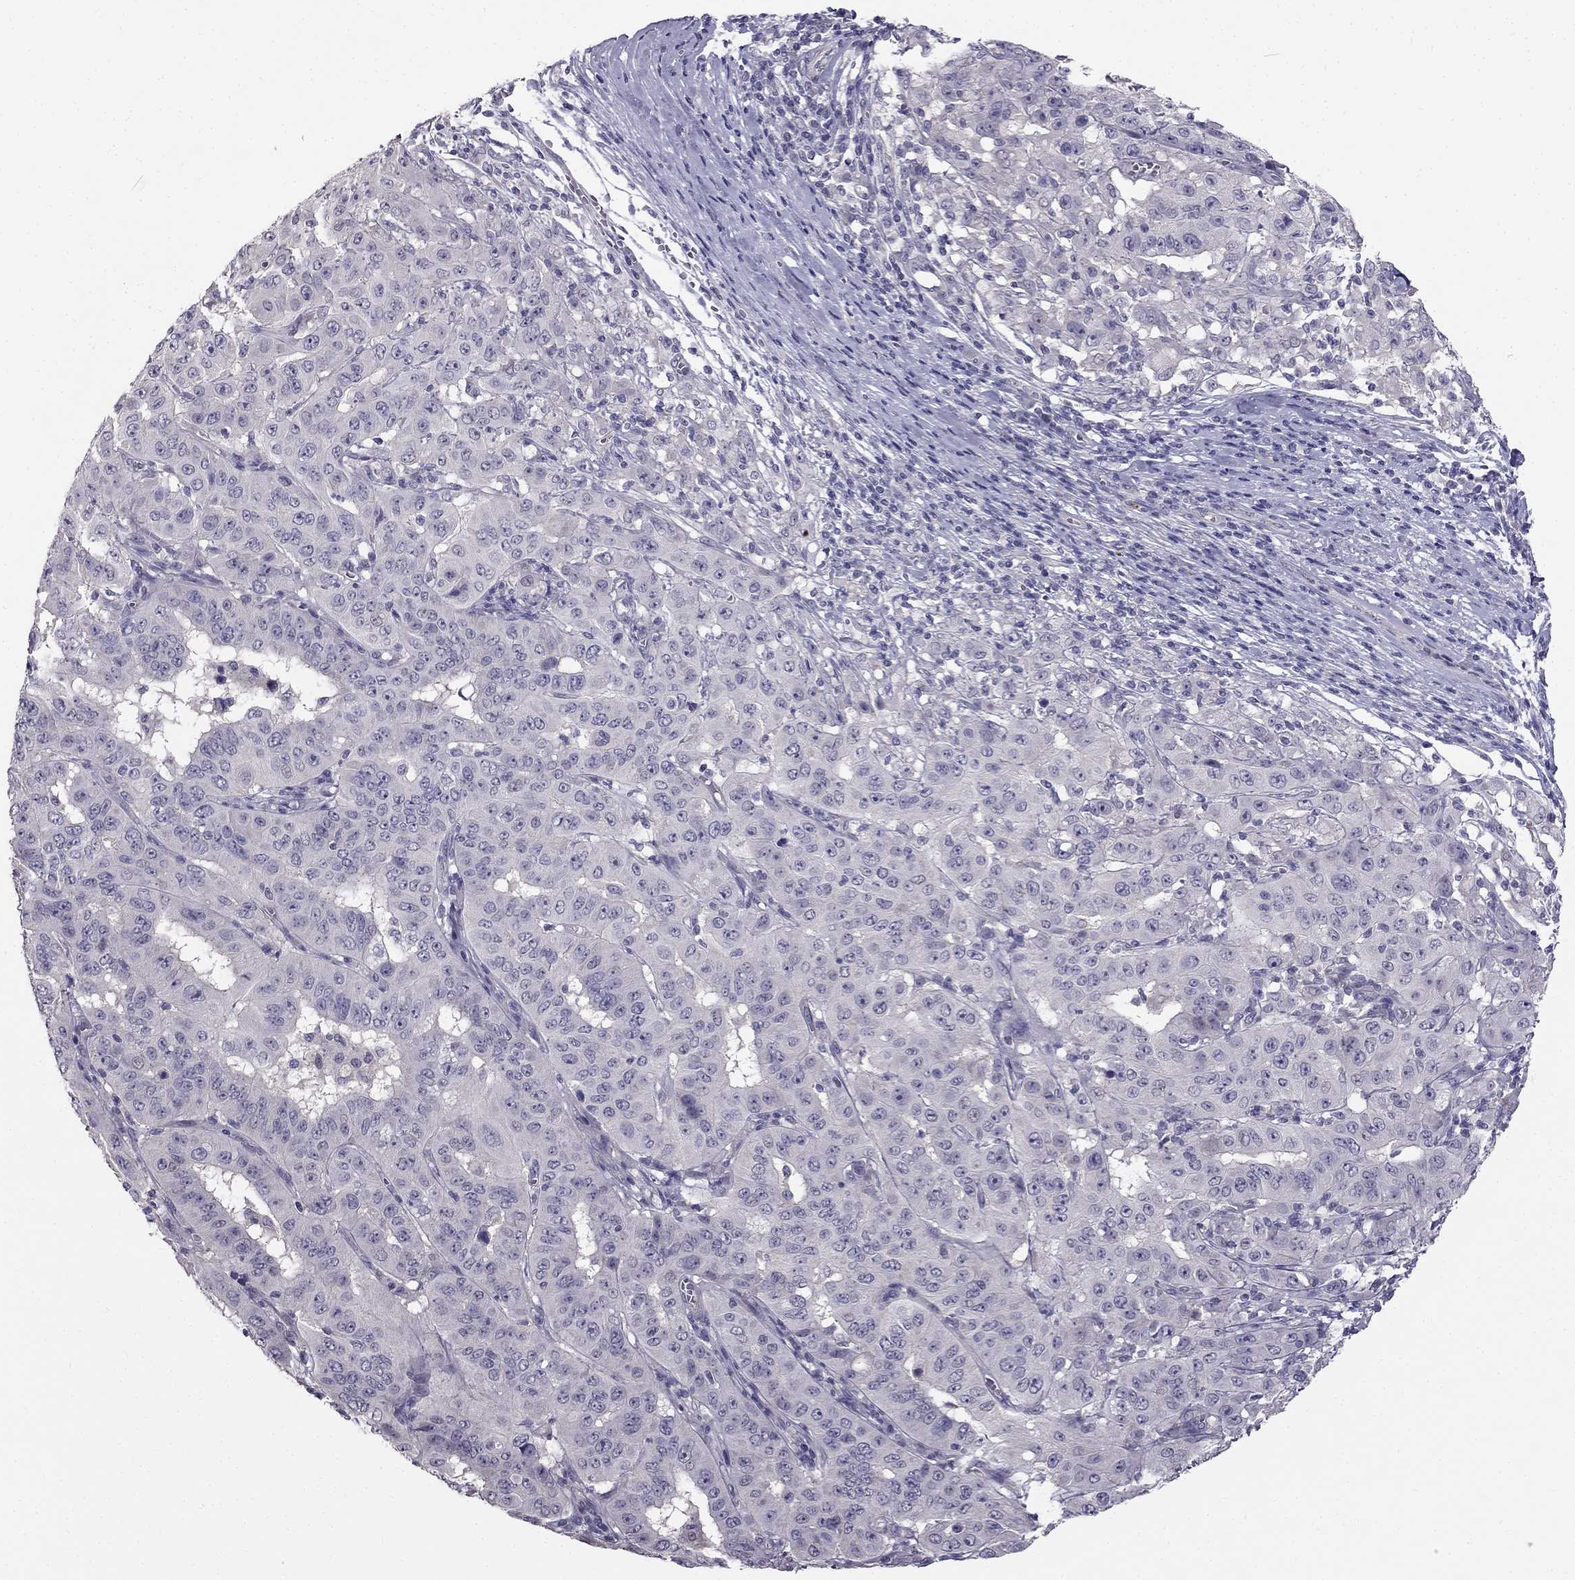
{"staining": {"intensity": "negative", "quantity": "none", "location": "none"}, "tissue": "pancreatic cancer", "cell_type": "Tumor cells", "image_type": "cancer", "snomed": [{"axis": "morphology", "description": "Adenocarcinoma, NOS"}, {"axis": "topography", "description": "Pancreas"}], "caption": "A histopathology image of pancreatic cancer (adenocarcinoma) stained for a protein demonstrates no brown staining in tumor cells.", "gene": "HSFX1", "patient": {"sex": "male", "age": 63}}